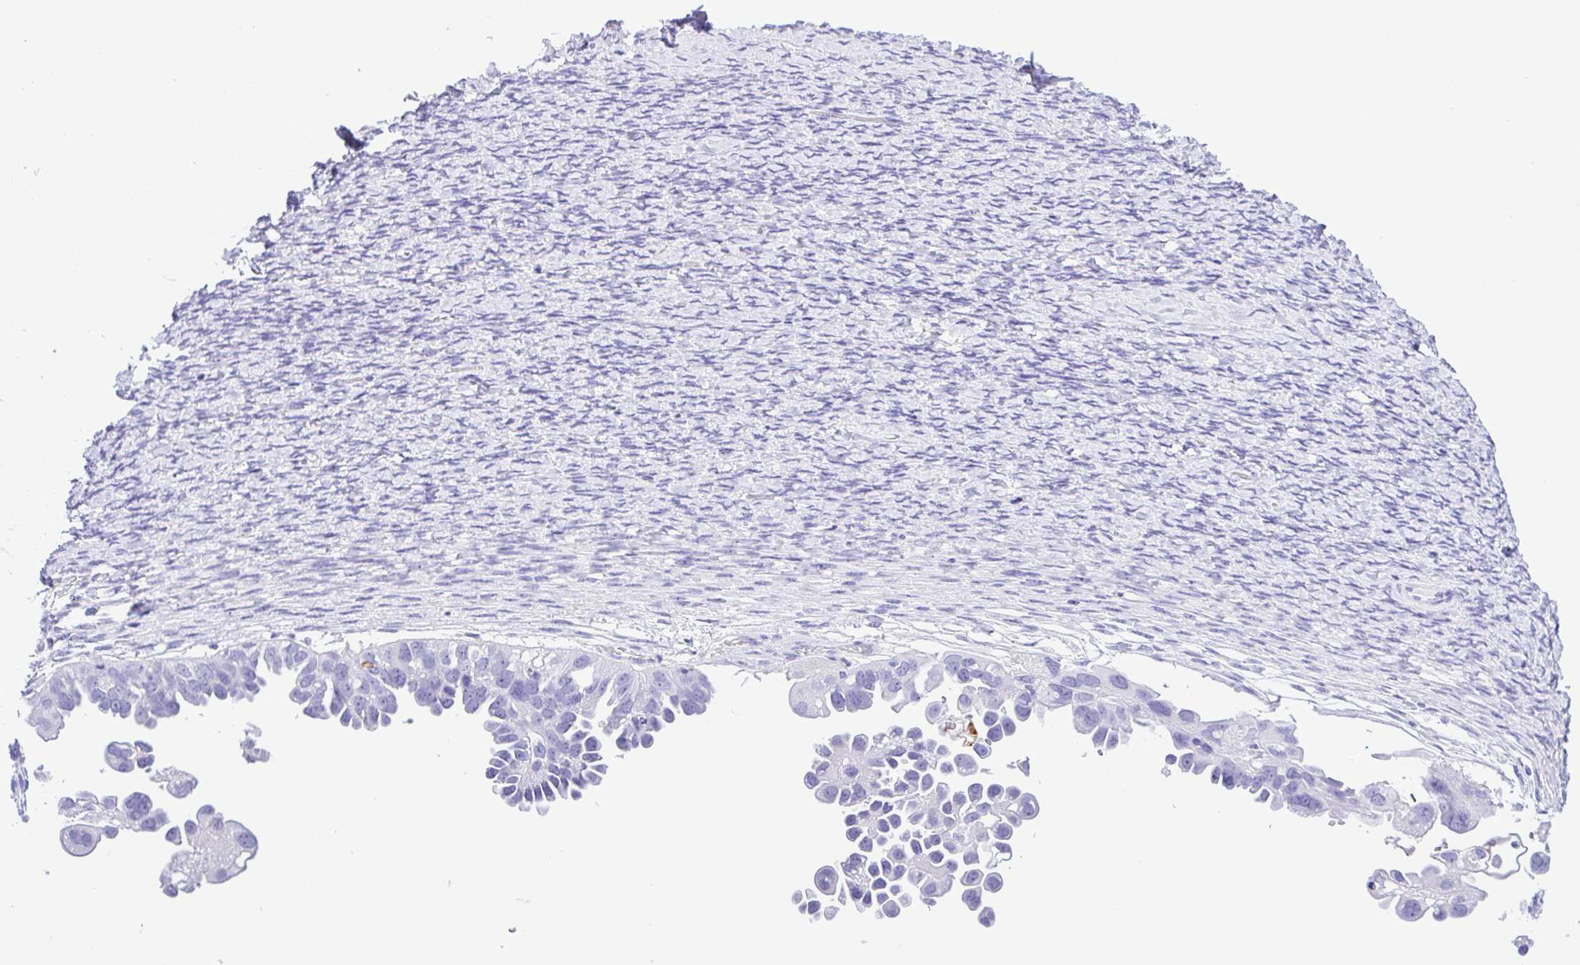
{"staining": {"intensity": "negative", "quantity": "none", "location": "none"}, "tissue": "ovarian cancer", "cell_type": "Tumor cells", "image_type": "cancer", "snomed": [{"axis": "morphology", "description": "Cystadenocarcinoma, serous, NOS"}, {"axis": "topography", "description": "Ovary"}], "caption": "An image of human ovarian cancer (serous cystadenocarcinoma) is negative for staining in tumor cells.", "gene": "OVGP1", "patient": {"sex": "female", "age": 53}}